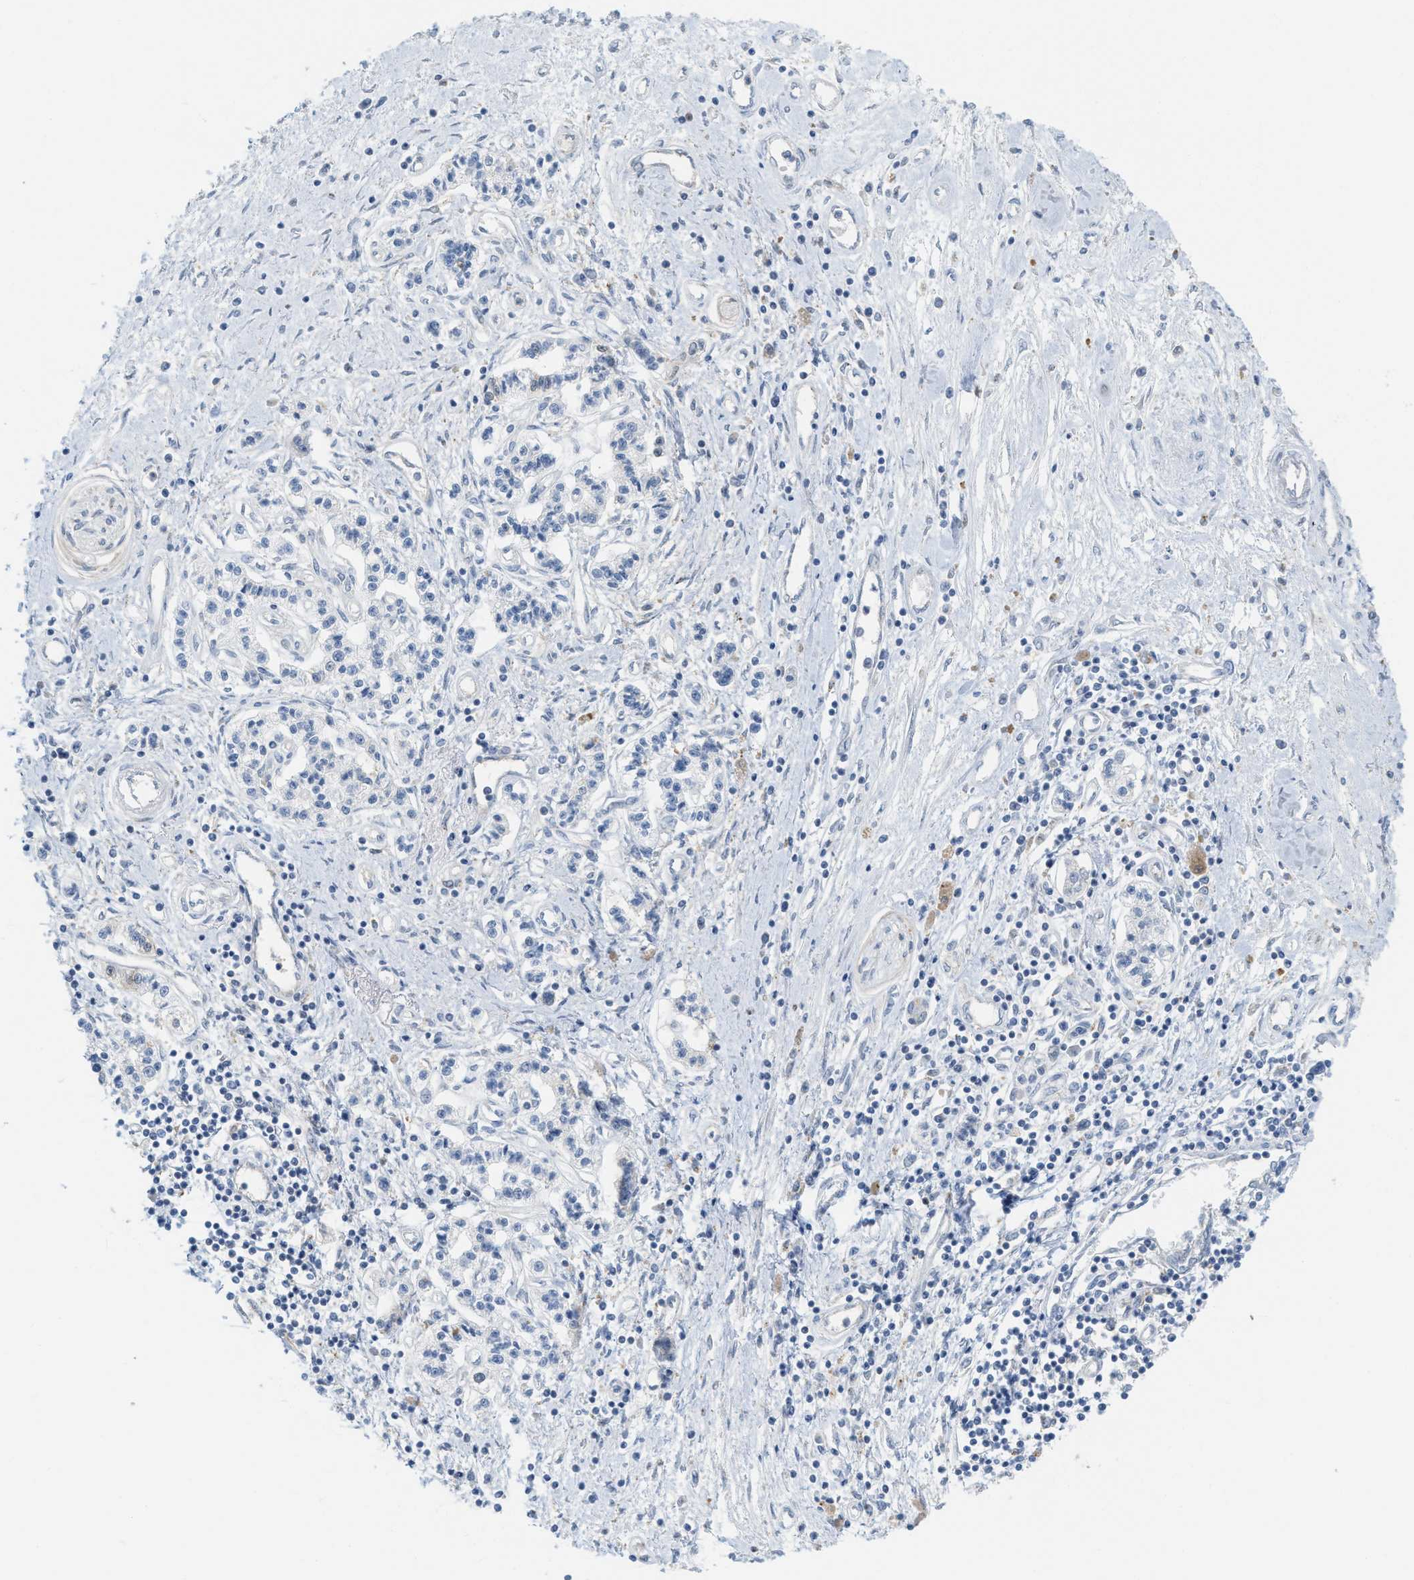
{"staining": {"intensity": "weak", "quantity": "<25%", "location": "cytoplasmic/membranous"}, "tissue": "pancreatic cancer", "cell_type": "Tumor cells", "image_type": "cancer", "snomed": [{"axis": "morphology", "description": "Adenocarcinoma, NOS"}, {"axis": "topography", "description": "Pancreas"}], "caption": "The IHC photomicrograph has no significant positivity in tumor cells of pancreatic cancer (adenocarcinoma) tissue. (Immunohistochemistry, brightfield microscopy, high magnification).", "gene": "CSTB", "patient": {"sex": "female", "age": 77}}